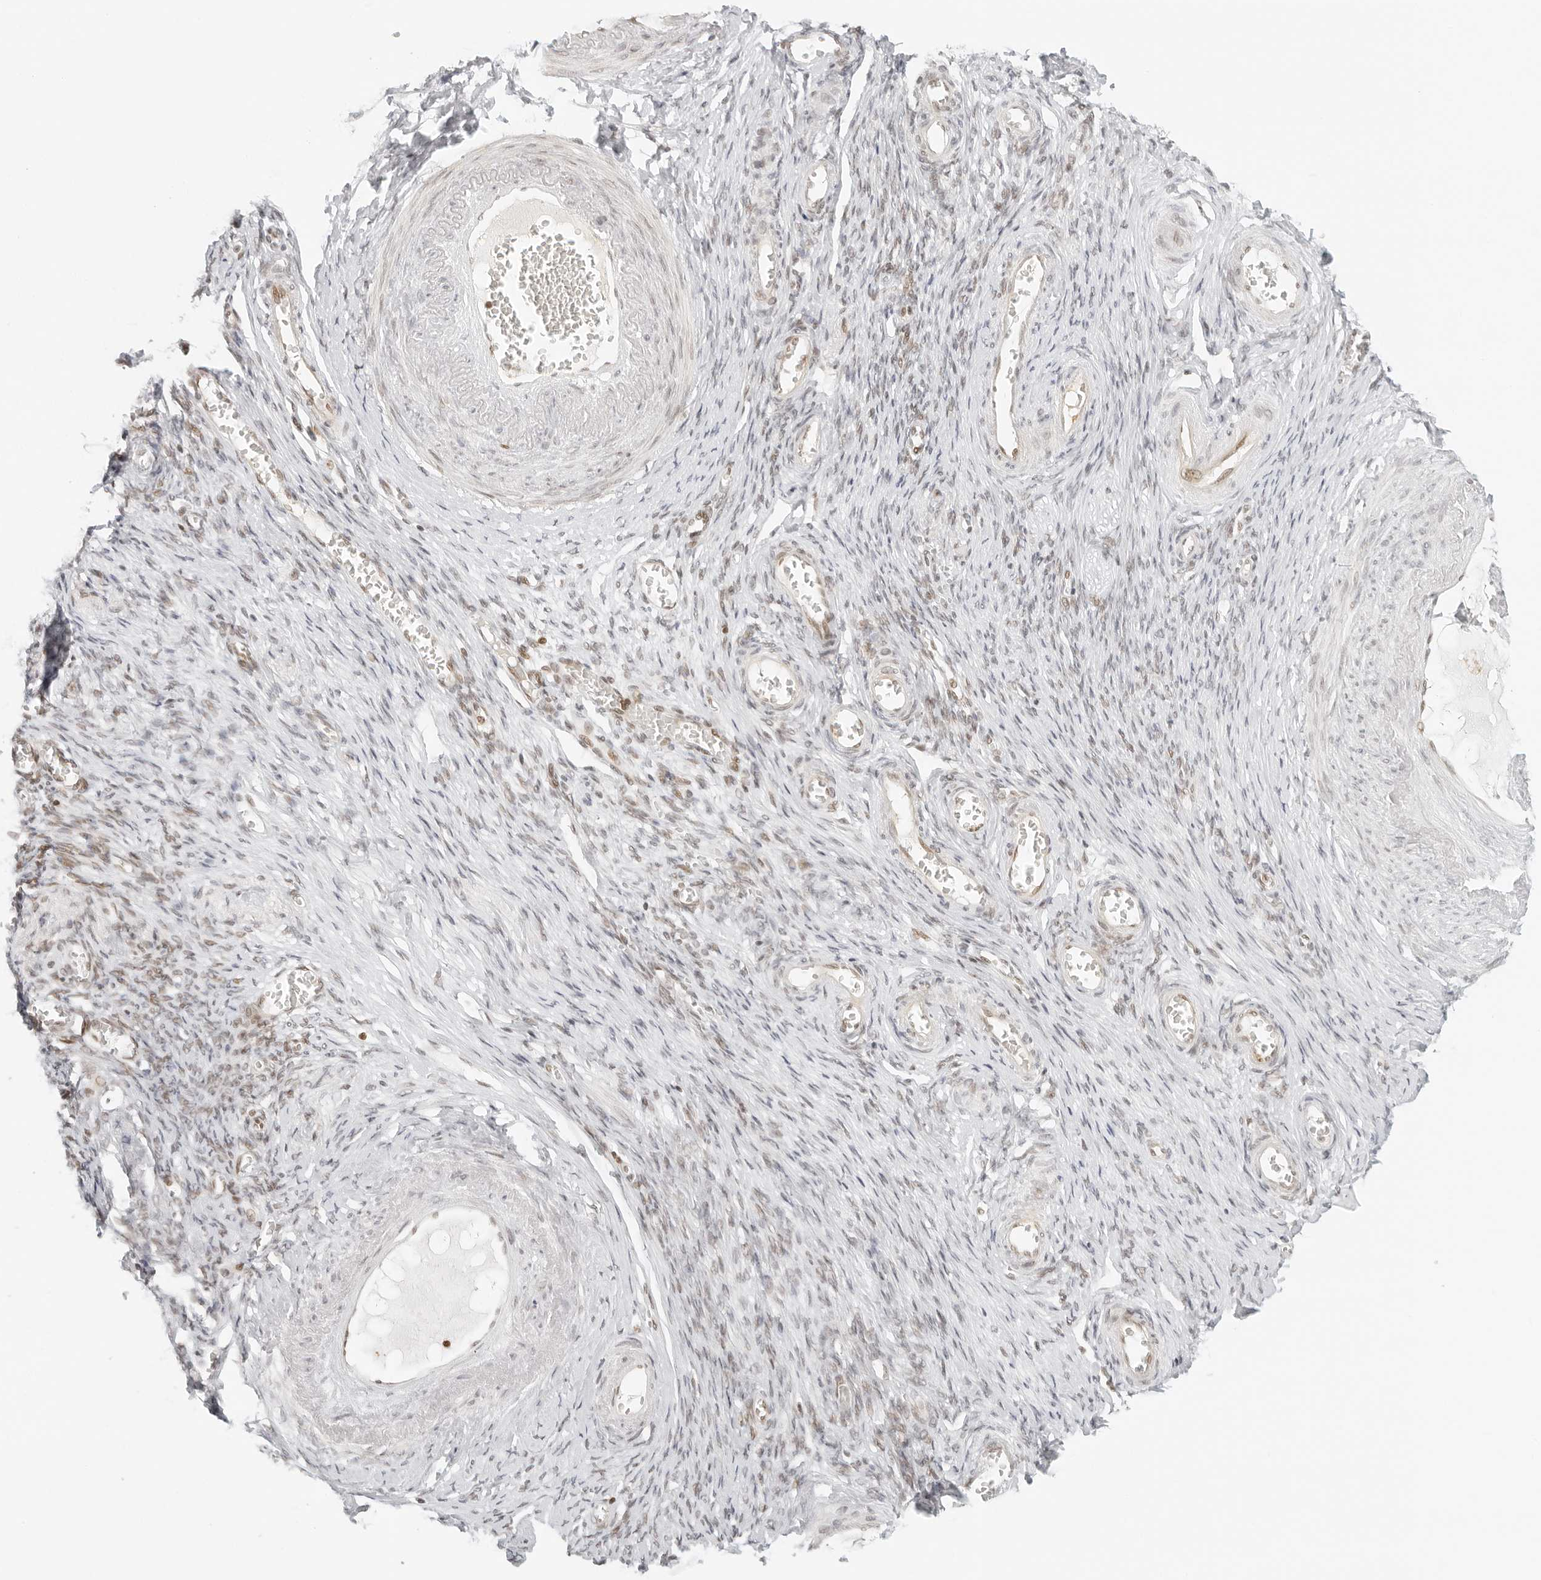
{"staining": {"intensity": "moderate", "quantity": ">75%", "location": "nuclear"}, "tissue": "adipose tissue", "cell_type": "Adipocytes", "image_type": "normal", "snomed": [{"axis": "morphology", "description": "Normal tissue, NOS"}, {"axis": "topography", "description": "Vascular tissue"}, {"axis": "topography", "description": "Fallopian tube"}, {"axis": "topography", "description": "Ovary"}], "caption": "Moderate nuclear positivity is present in approximately >75% of adipocytes in normal adipose tissue.", "gene": "RCC1", "patient": {"sex": "female", "age": 67}}